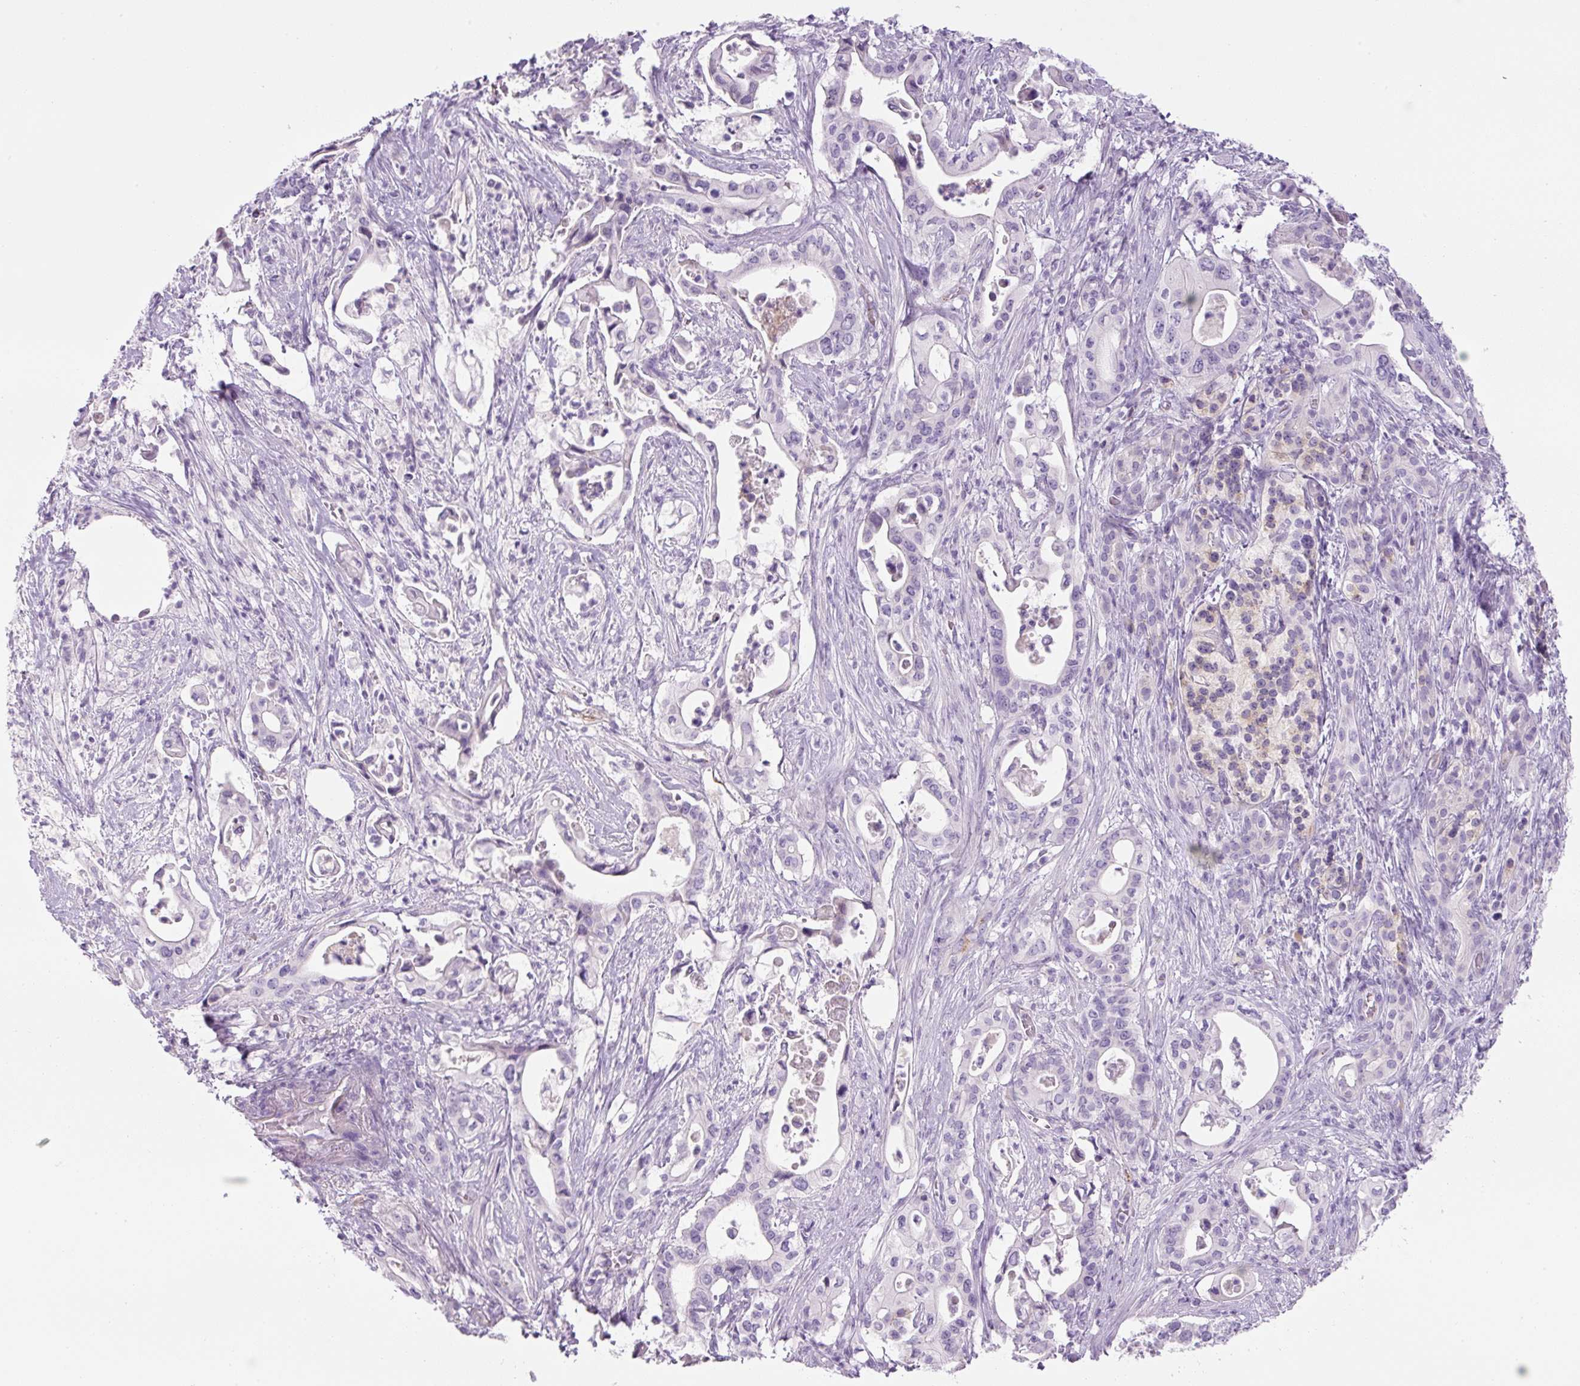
{"staining": {"intensity": "negative", "quantity": "none", "location": "none"}, "tissue": "pancreatic cancer", "cell_type": "Tumor cells", "image_type": "cancer", "snomed": [{"axis": "morphology", "description": "Adenocarcinoma, NOS"}, {"axis": "topography", "description": "Pancreas"}], "caption": "Adenocarcinoma (pancreatic) was stained to show a protein in brown. There is no significant staining in tumor cells.", "gene": "RSPO4", "patient": {"sex": "female", "age": 77}}